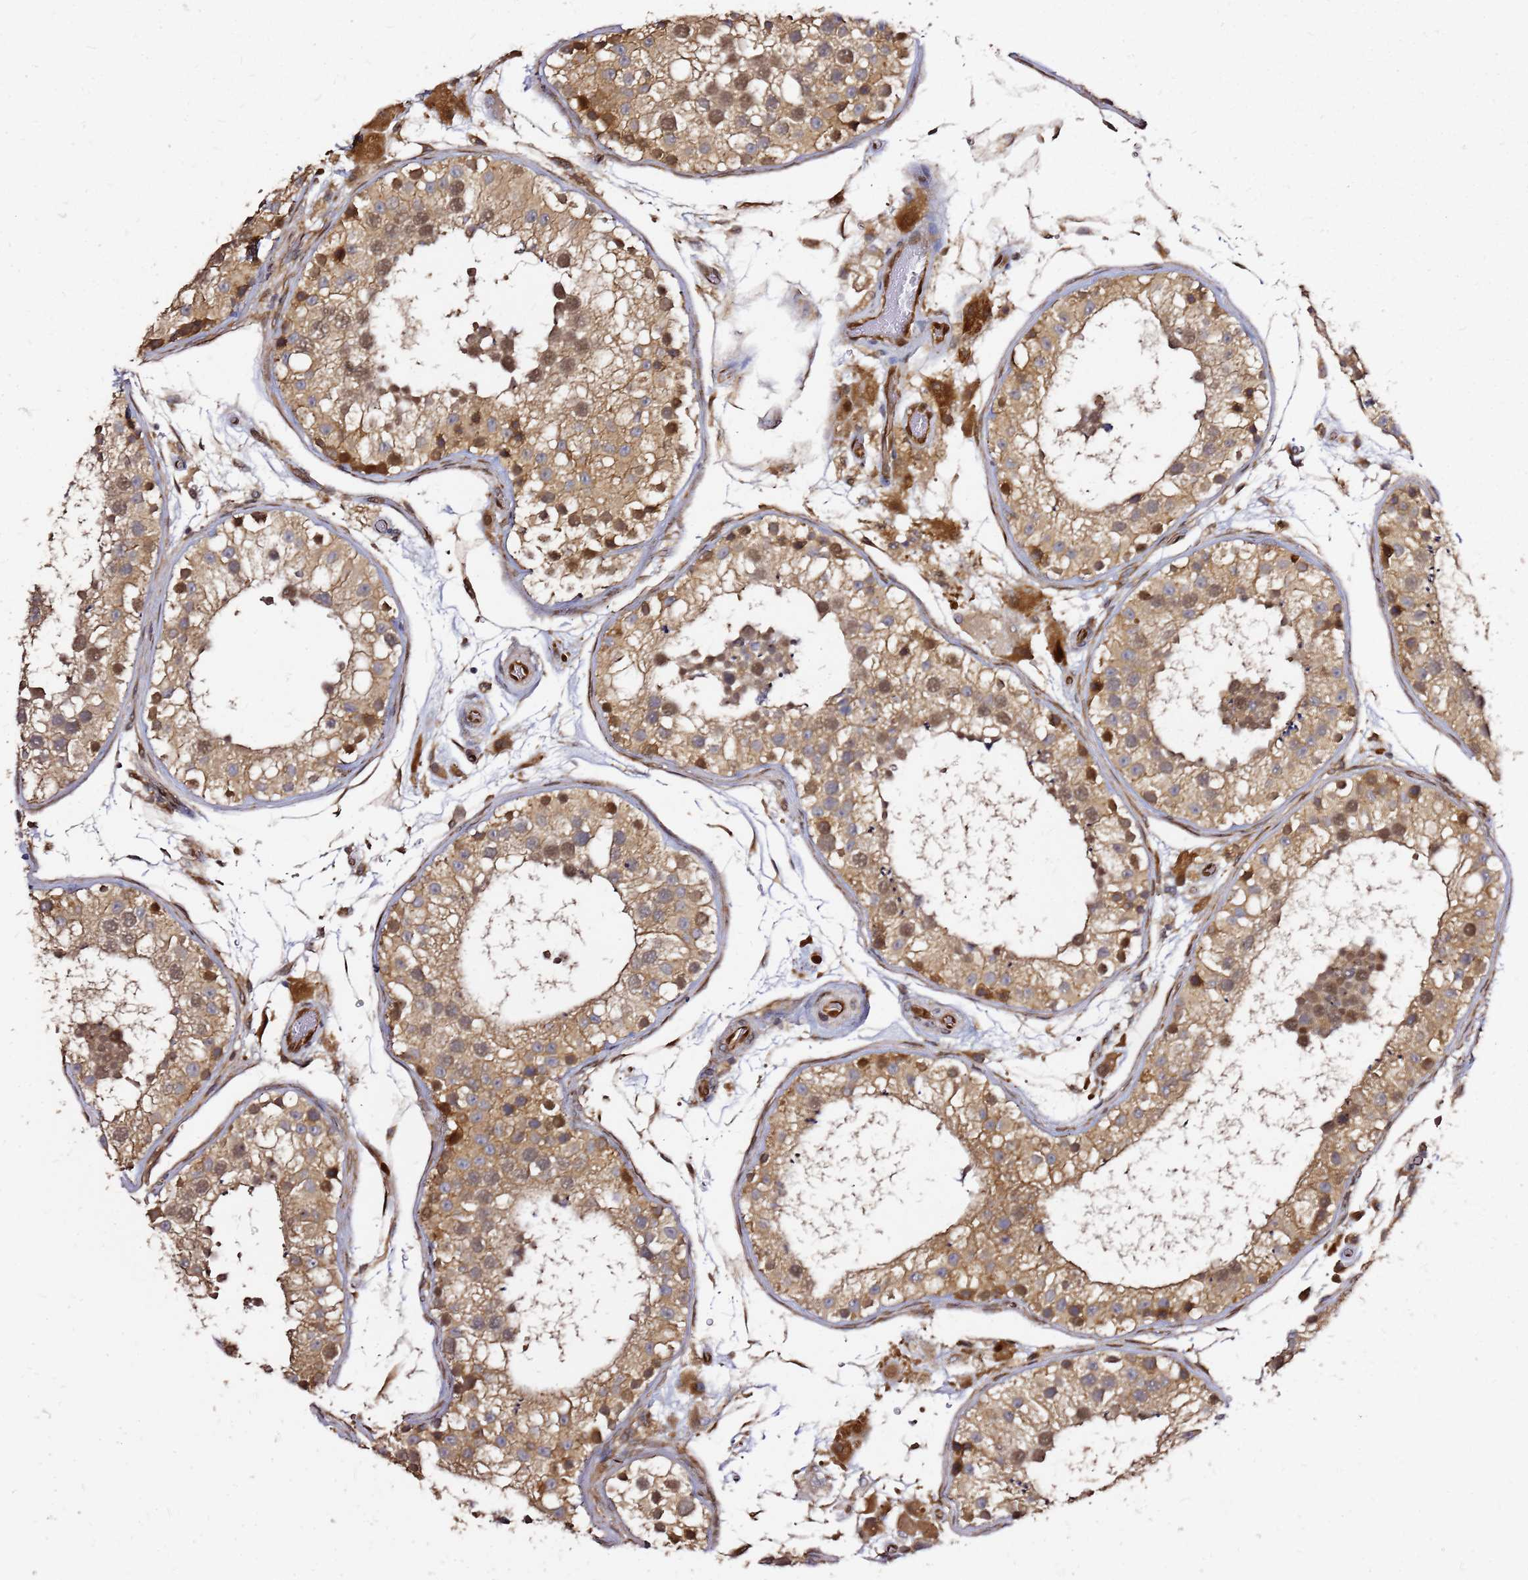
{"staining": {"intensity": "moderate", "quantity": ">75%", "location": "cytoplasmic/membranous,nuclear"}, "tissue": "testis", "cell_type": "Cells in seminiferous ducts", "image_type": "normal", "snomed": [{"axis": "morphology", "description": "Normal tissue, NOS"}, {"axis": "topography", "description": "Testis"}], "caption": "High-magnification brightfield microscopy of normal testis stained with DAB (3,3'-diaminobenzidine) (brown) and counterstained with hematoxylin (blue). cells in seminiferous ducts exhibit moderate cytoplasmic/membranous,nuclear positivity is identified in about>75% of cells. The staining was performed using DAB (3,3'-diaminobenzidine), with brown indicating positive protein expression. Nuclei are stained blue with hematoxylin.", "gene": "NUDT14", "patient": {"sex": "male", "age": 26}}